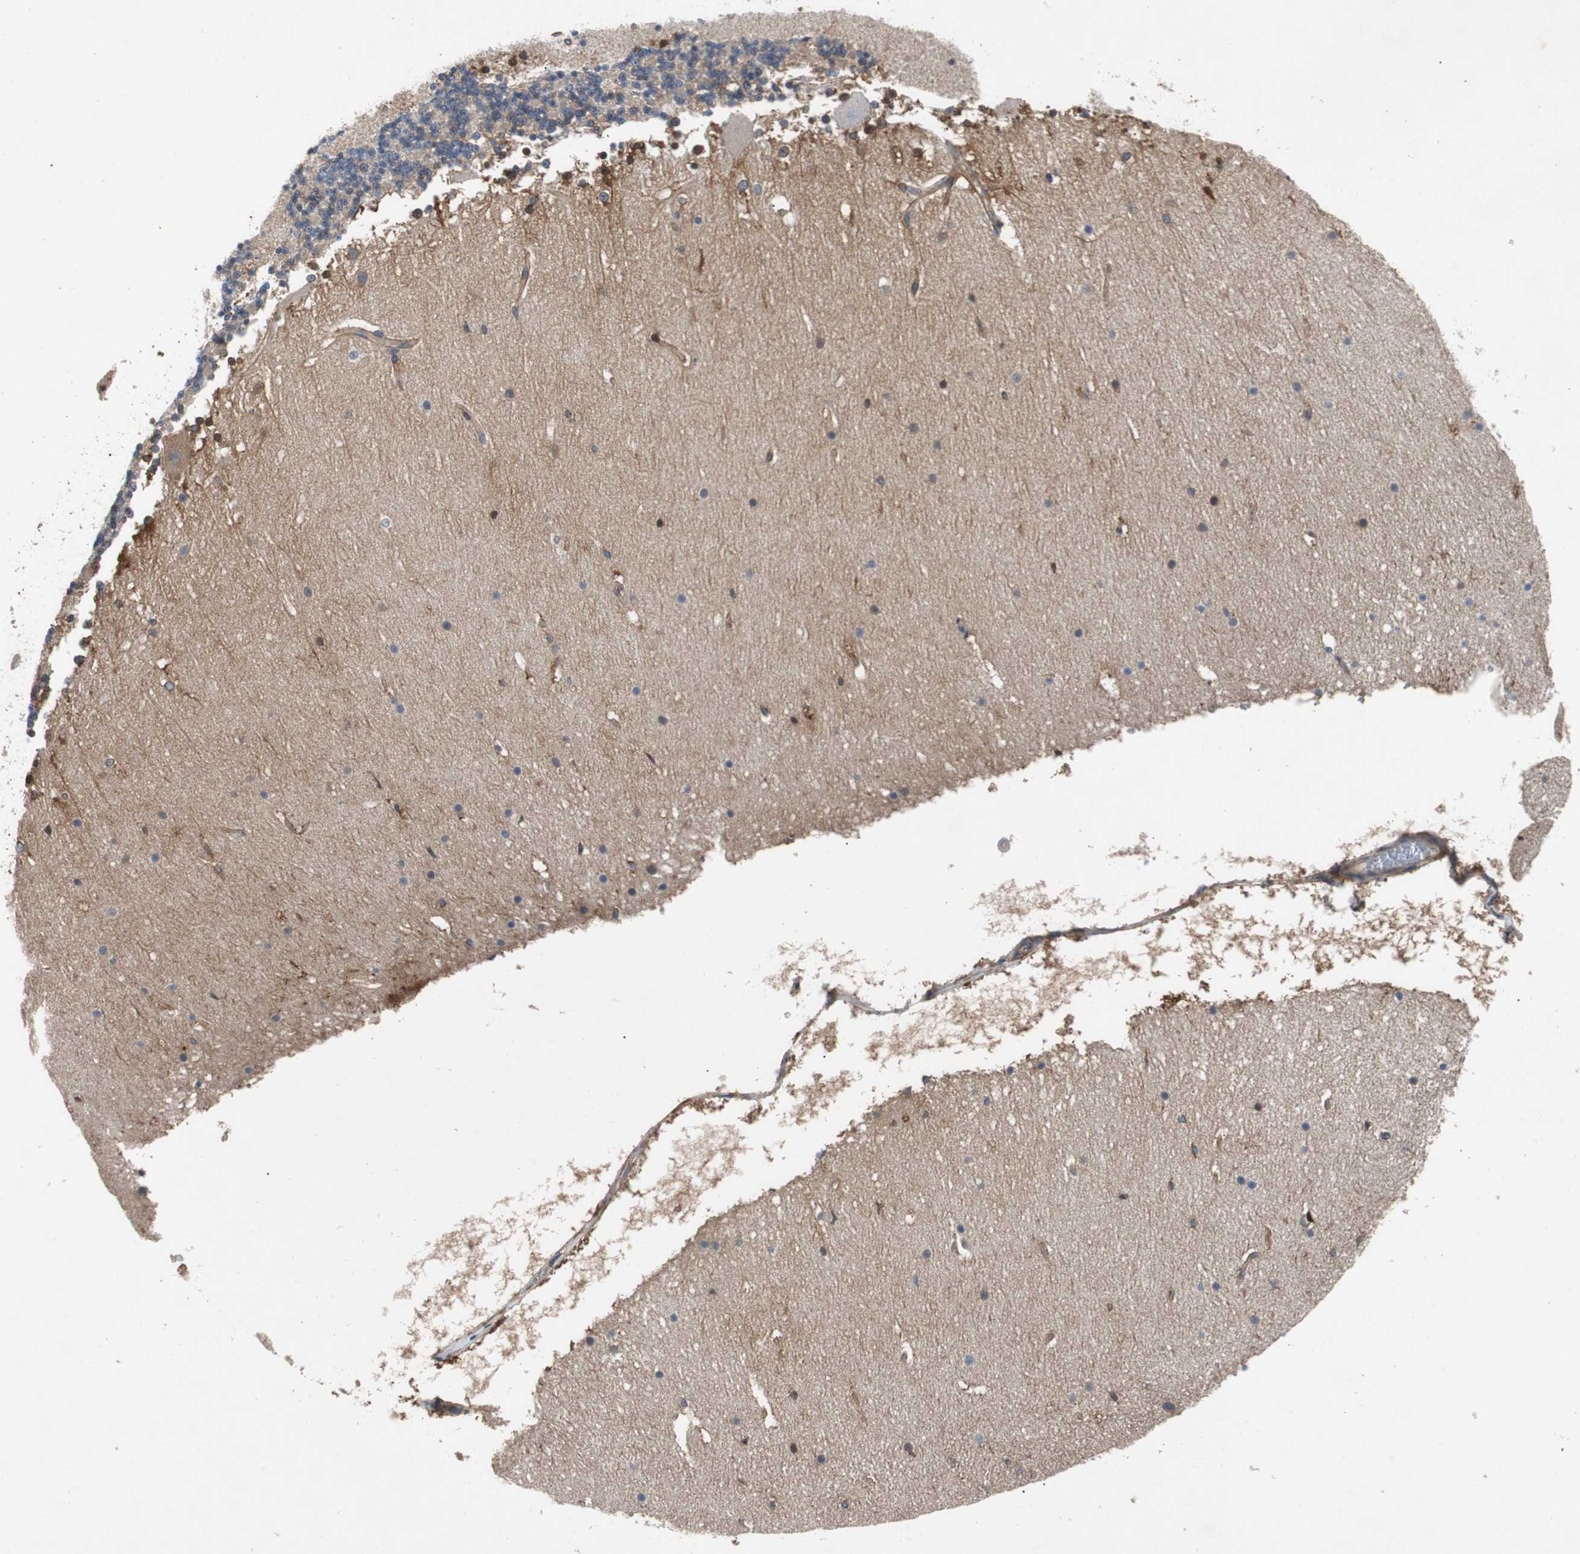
{"staining": {"intensity": "moderate", "quantity": "25%-75%", "location": "cytoplasmic/membranous"}, "tissue": "cerebellum", "cell_type": "Cells in granular layer", "image_type": "normal", "snomed": [{"axis": "morphology", "description": "Normal tissue, NOS"}, {"axis": "topography", "description": "Cerebellum"}], "caption": "Cells in granular layer demonstrate moderate cytoplasmic/membranous staining in about 25%-75% of cells in normal cerebellum.", "gene": "GYS1", "patient": {"sex": "female", "age": 19}}